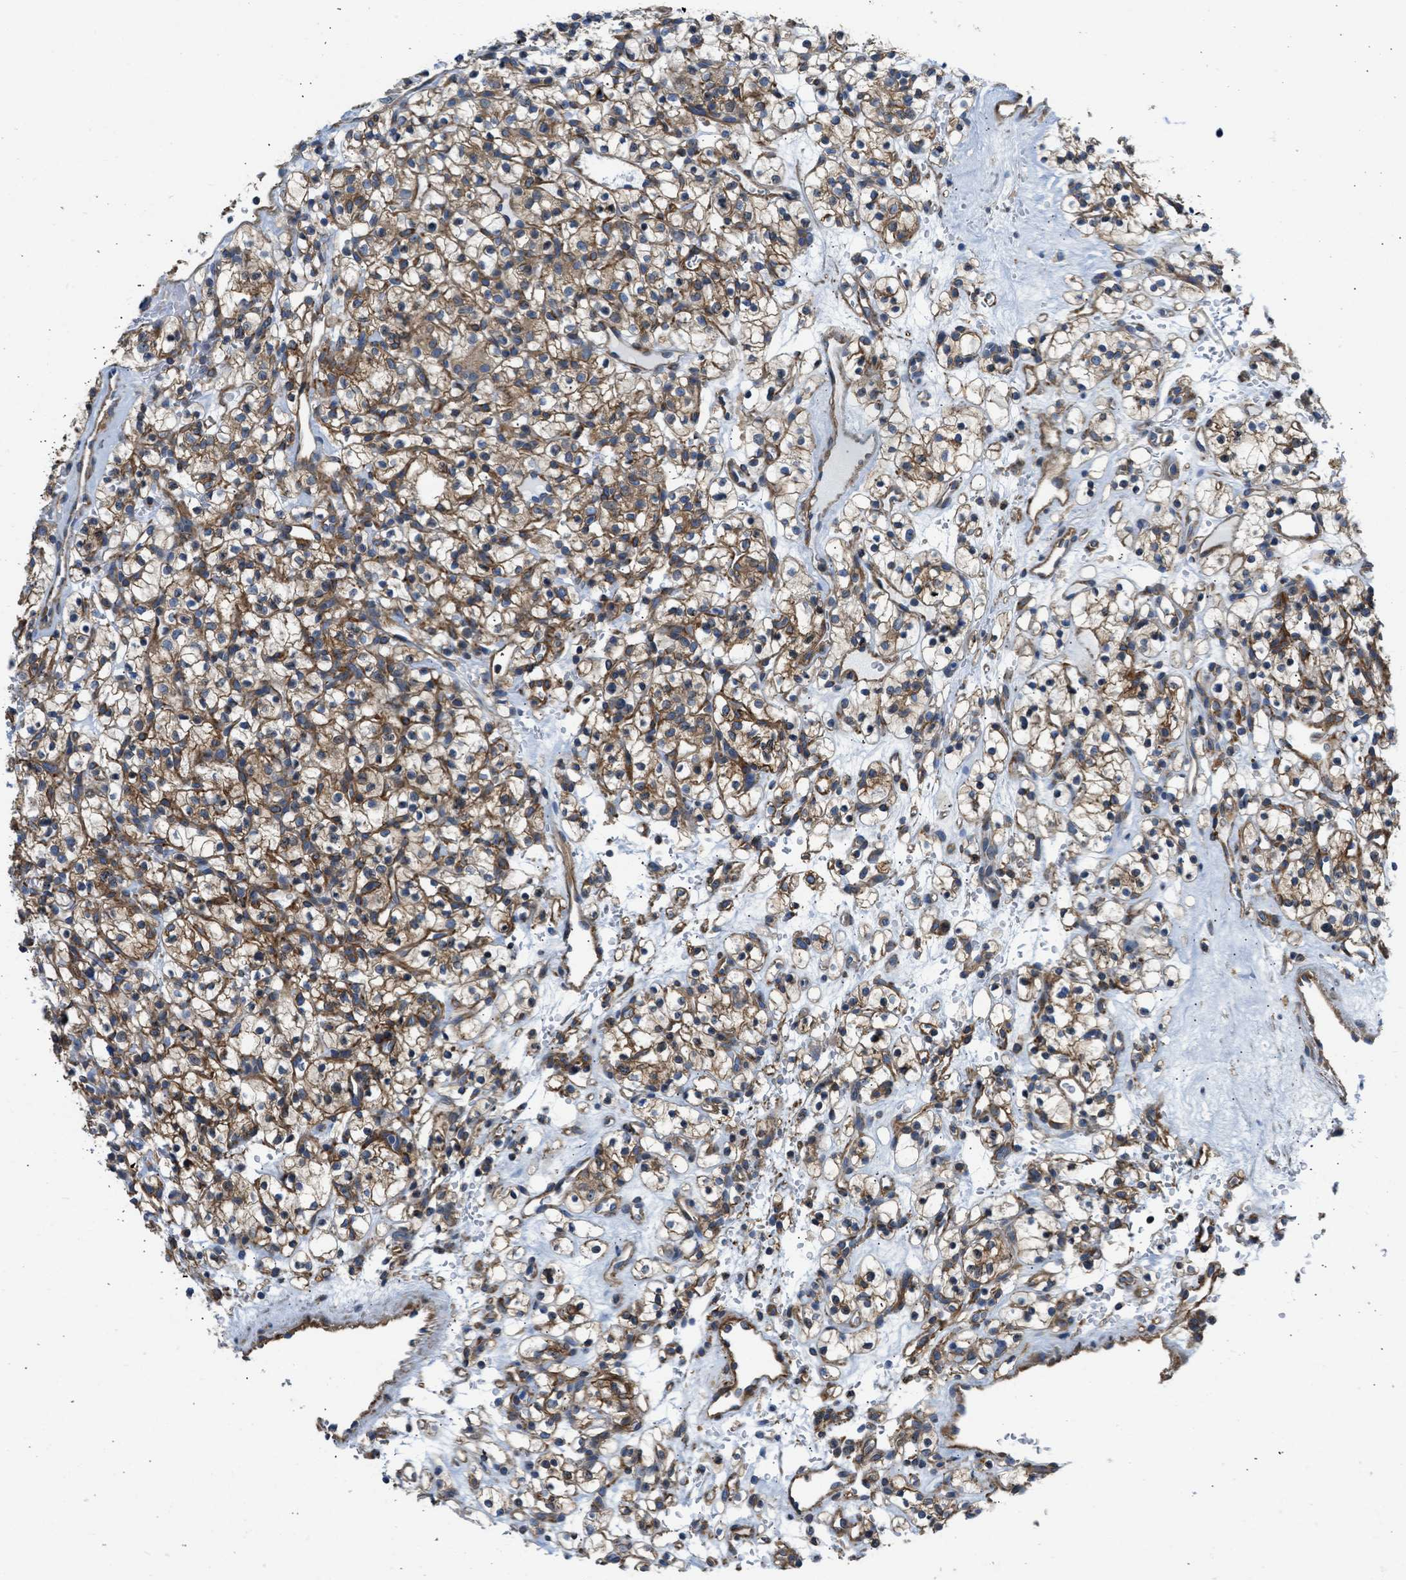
{"staining": {"intensity": "moderate", "quantity": "25%-75%", "location": "cytoplasmic/membranous"}, "tissue": "renal cancer", "cell_type": "Tumor cells", "image_type": "cancer", "snomed": [{"axis": "morphology", "description": "Adenocarcinoma, NOS"}, {"axis": "topography", "description": "Kidney"}], "caption": "The micrograph demonstrates staining of adenocarcinoma (renal), revealing moderate cytoplasmic/membranous protein positivity (brown color) within tumor cells.", "gene": "SEPTIN2", "patient": {"sex": "female", "age": 57}}